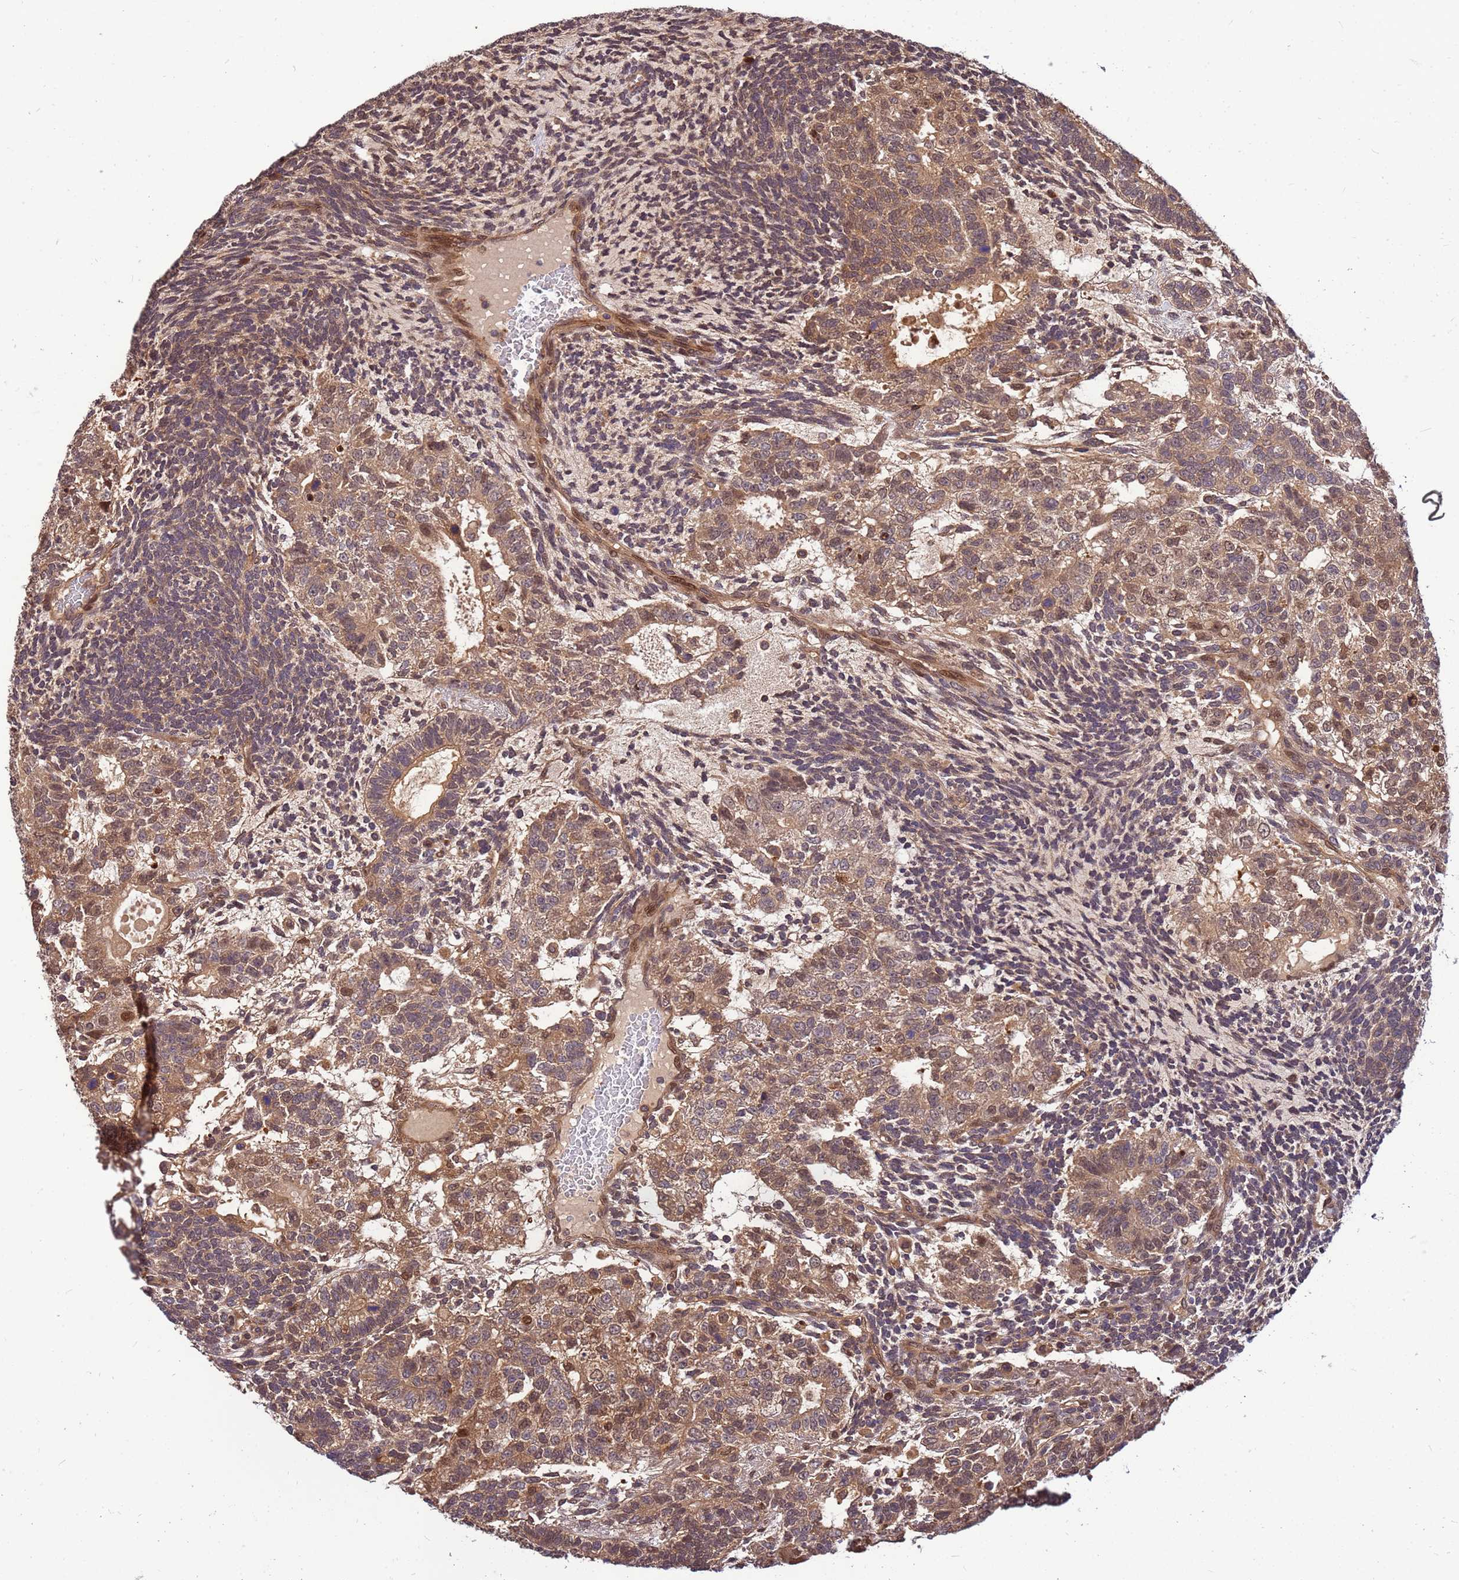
{"staining": {"intensity": "moderate", "quantity": ">75%", "location": "cytoplasmic/membranous,nuclear"}, "tissue": "testis cancer", "cell_type": "Tumor cells", "image_type": "cancer", "snomed": [{"axis": "morphology", "description": "Carcinoma, Embryonal, NOS"}, {"axis": "topography", "description": "Testis"}], "caption": "IHC staining of testis cancer (embryonal carcinoma), which shows medium levels of moderate cytoplasmic/membranous and nuclear expression in approximately >75% of tumor cells indicating moderate cytoplasmic/membranous and nuclear protein staining. The staining was performed using DAB (3,3'-diaminobenzidine) (brown) for protein detection and nuclei were counterstained in hematoxylin (blue).", "gene": "DUS4L", "patient": {"sex": "male", "age": 23}}